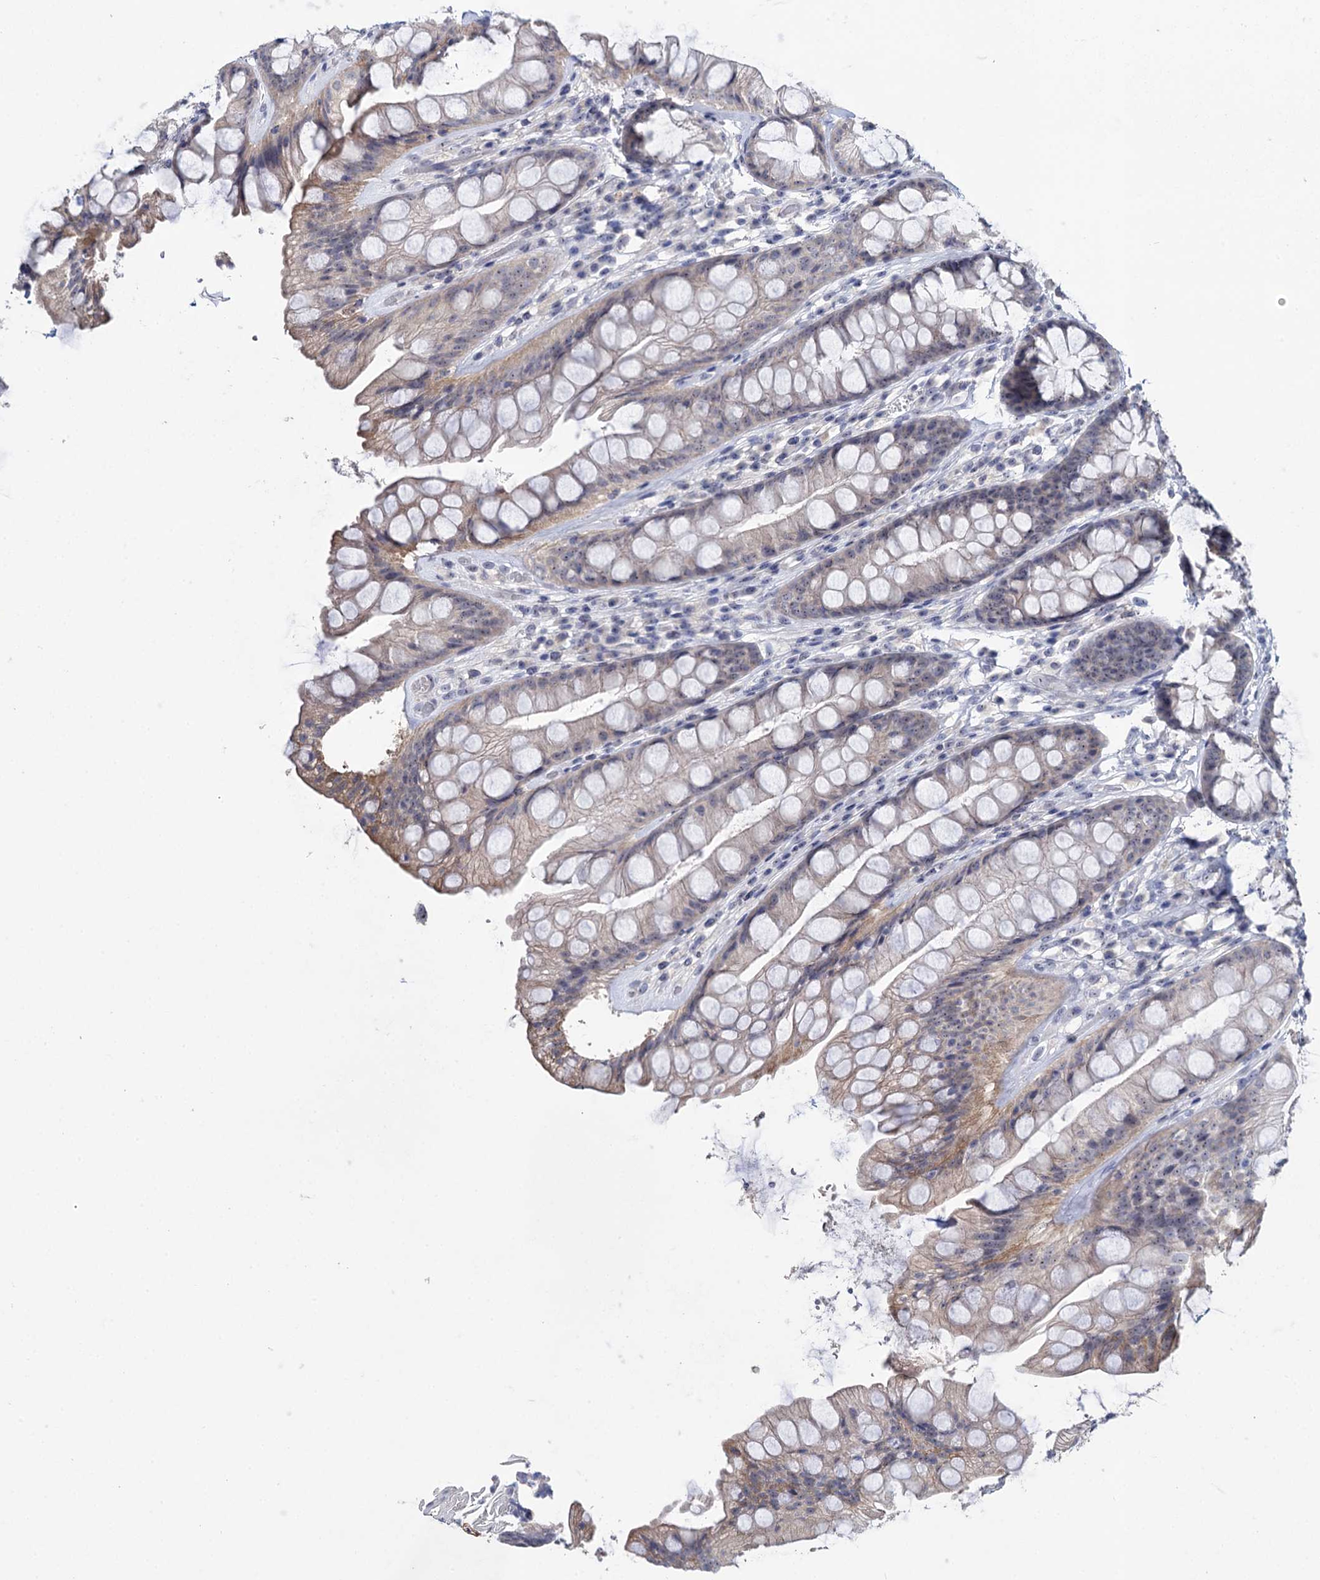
{"staining": {"intensity": "weak", "quantity": "25%-75%", "location": "cytoplasmic/membranous"}, "tissue": "rectum", "cell_type": "Glandular cells", "image_type": "normal", "snomed": [{"axis": "morphology", "description": "Normal tissue, NOS"}, {"axis": "topography", "description": "Rectum"}], "caption": "Glandular cells demonstrate weak cytoplasmic/membranous expression in about 25%-75% of cells in unremarkable rectum.", "gene": "SFN", "patient": {"sex": "male", "age": 74}}